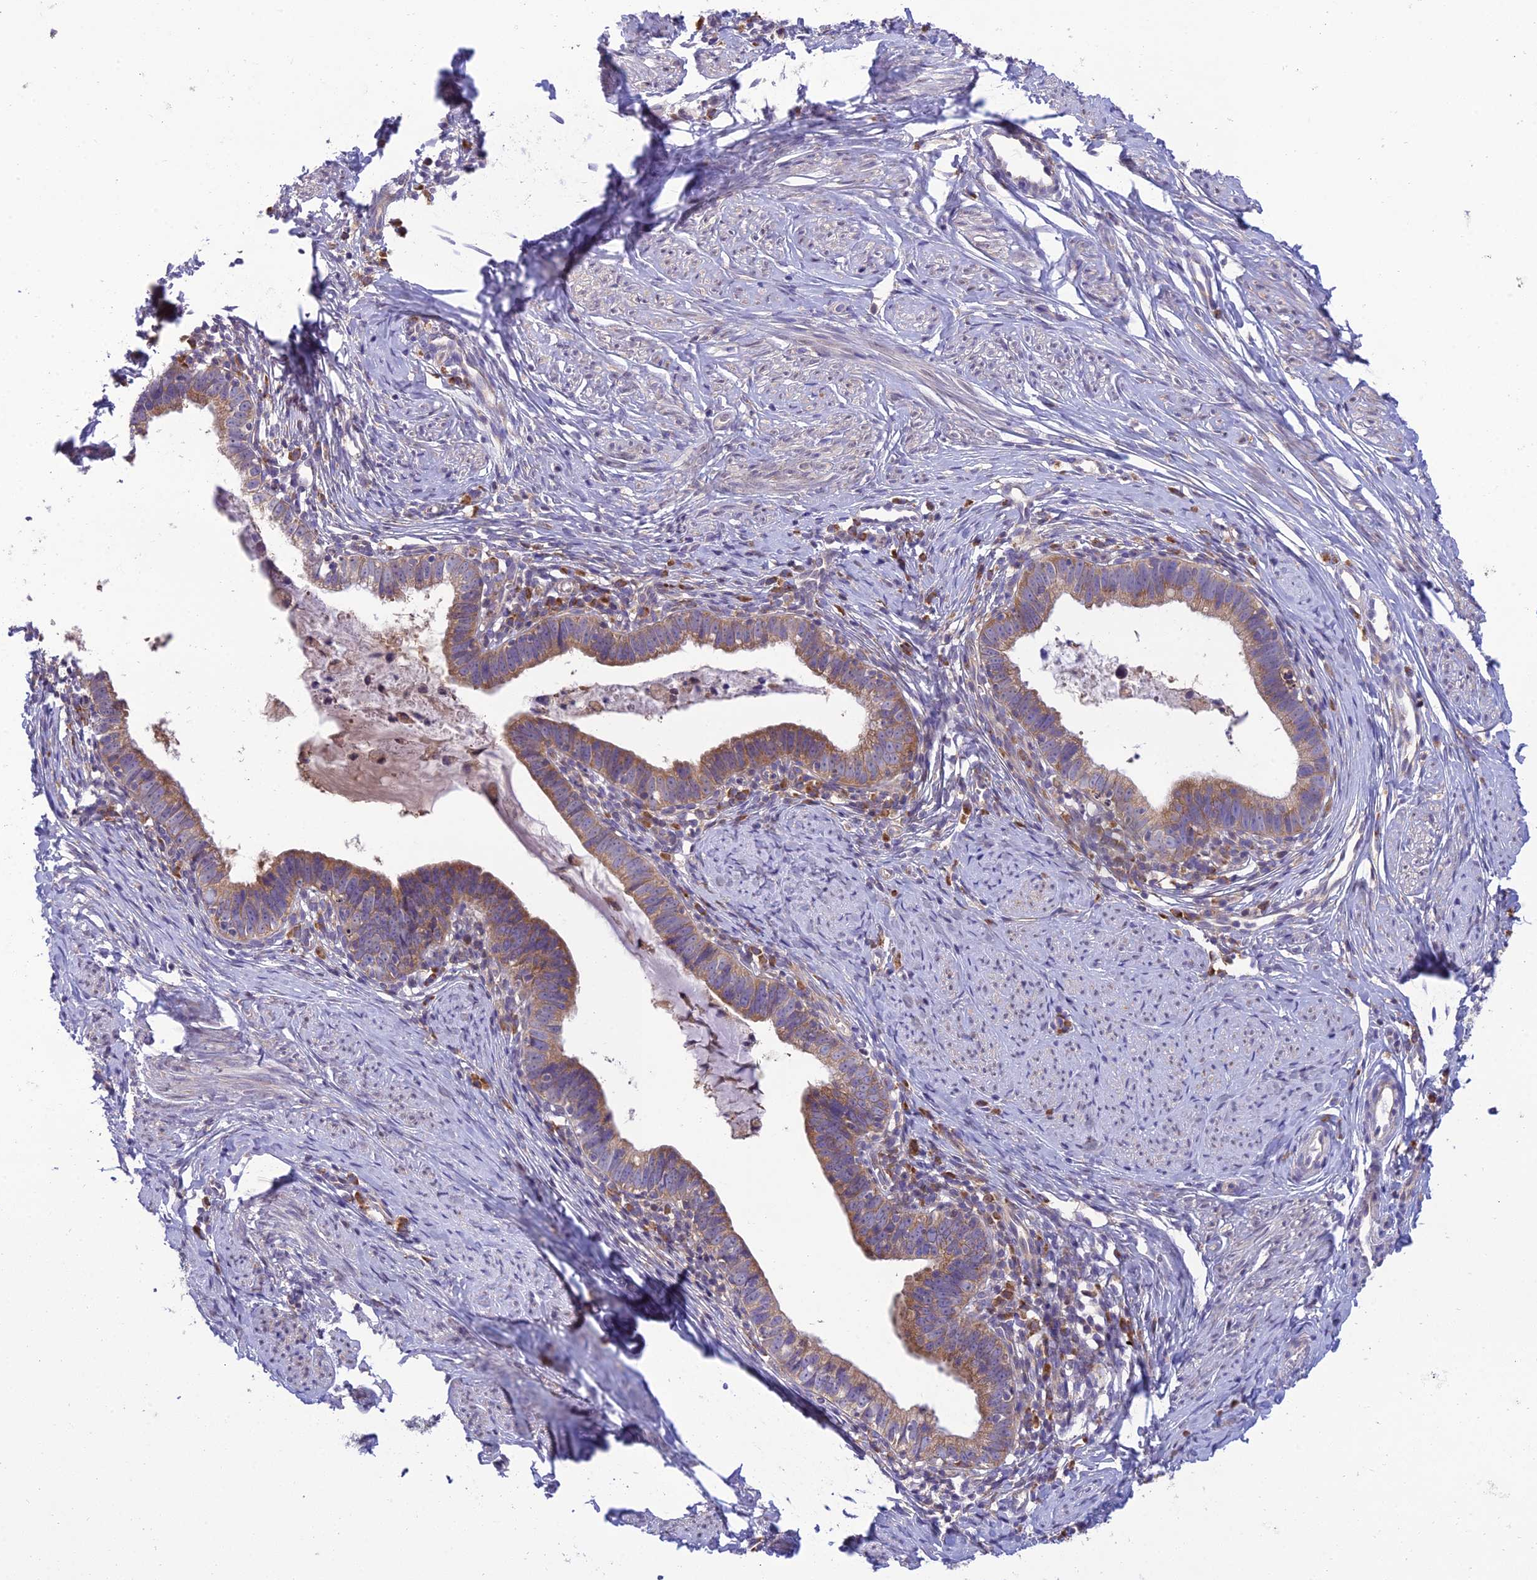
{"staining": {"intensity": "moderate", "quantity": ">75%", "location": "cytoplasmic/membranous"}, "tissue": "cervical cancer", "cell_type": "Tumor cells", "image_type": "cancer", "snomed": [{"axis": "morphology", "description": "Adenocarcinoma, NOS"}, {"axis": "topography", "description": "Cervix"}], "caption": "Moderate cytoplasmic/membranous staining for a protein is present in approximately >75% of tumor cells of cervical cancer using IHC.", "gene": "CLCN7", "patient": {"sex": "female", "age": 36}}